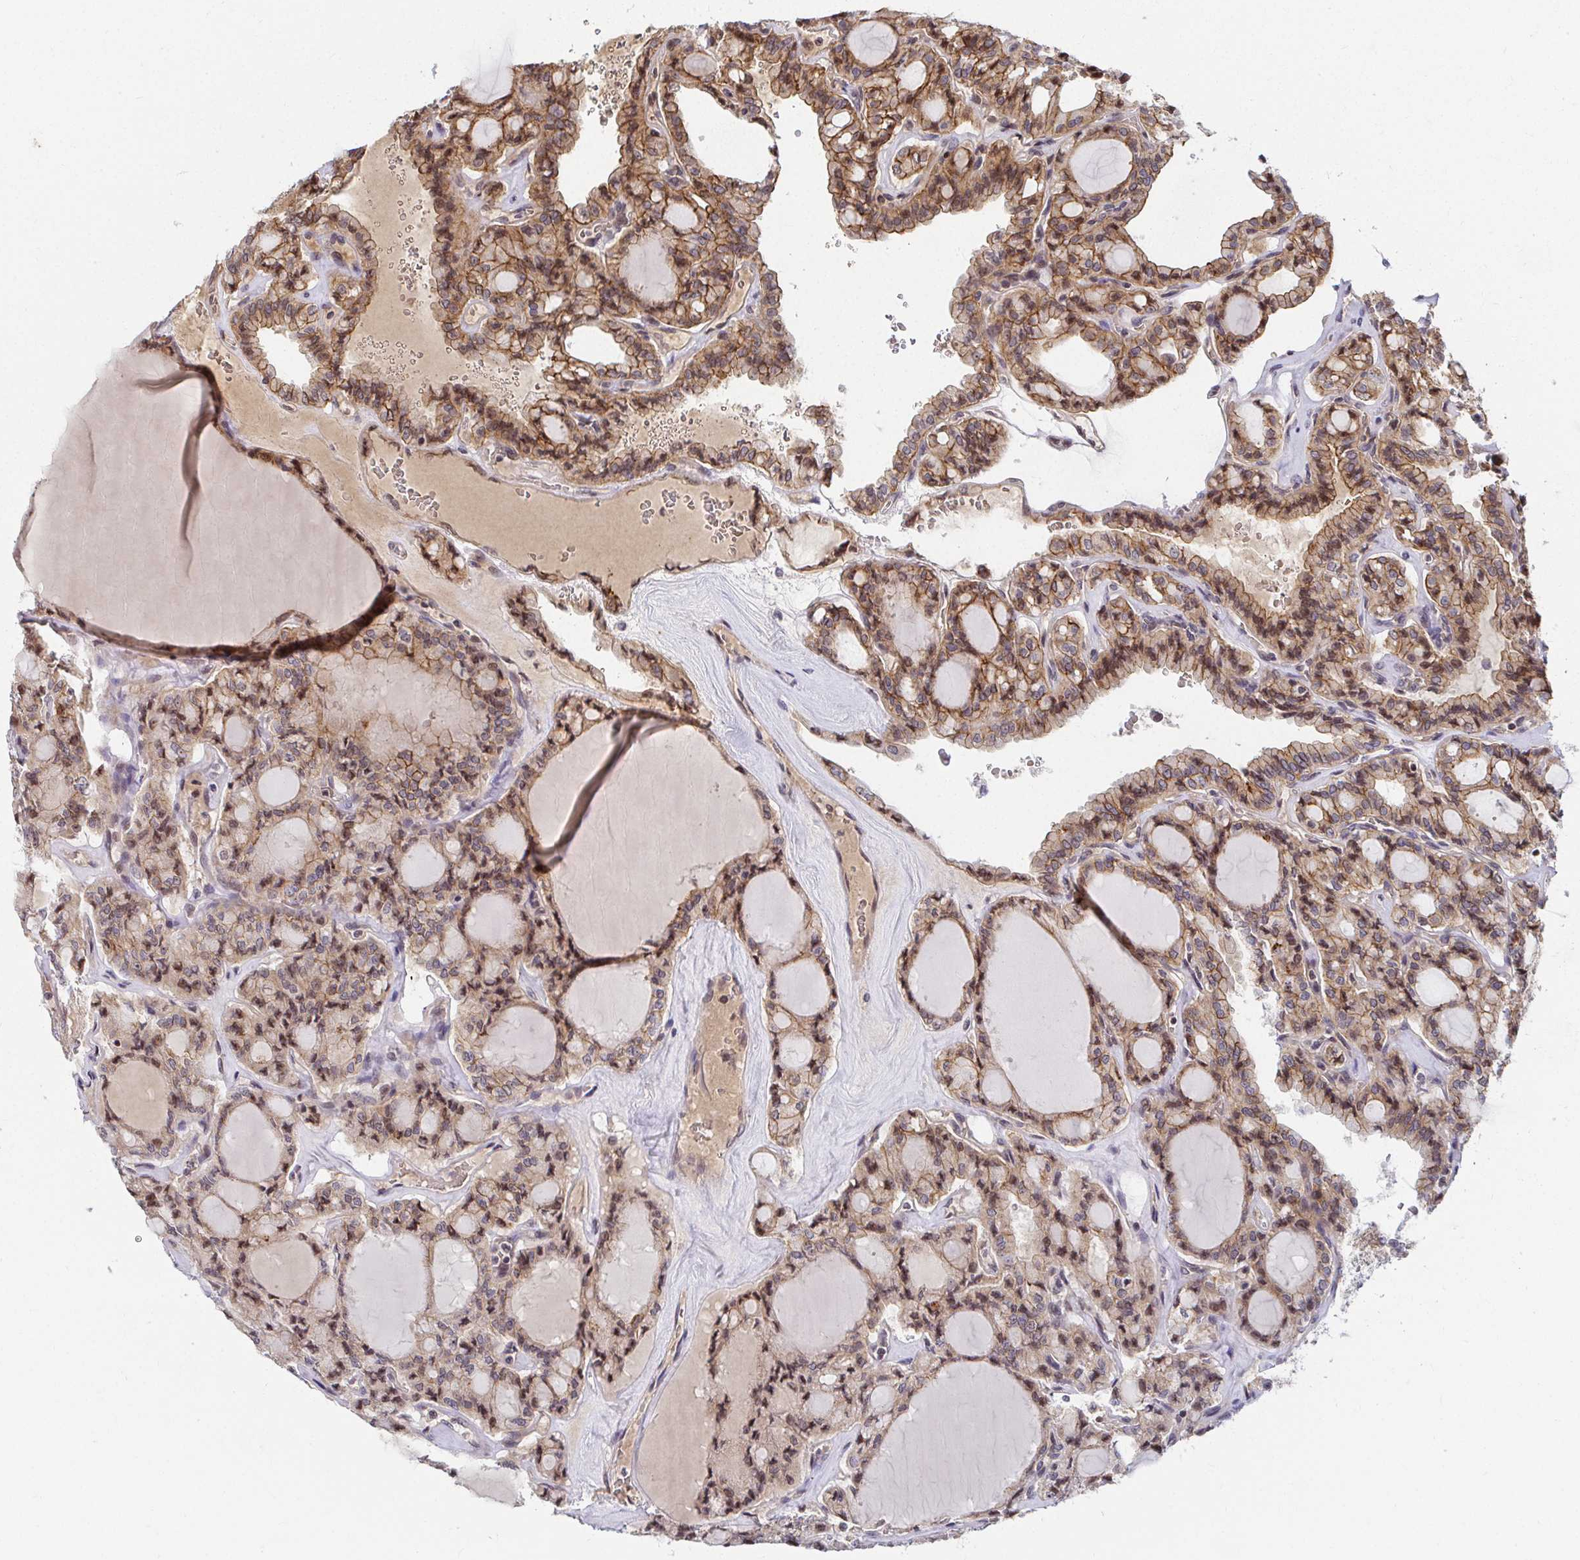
{"staining": {"intensity": "moderate", "quantity": ">75%", "location": "cytoplasmic/membranous,nuclear"}, "tissue": "thyroid cancer", "cell_type": "Tumor cells", "image_type": "cancer", "snomed": [{"axis": "morphology", "description": "Papillary adenocarcinoma, NOS"}, {"axis": "topography", "description": "Thyroid gland"}], "caption": "There is medium levels of moderate cytoplasmic/membranous and nuclear positivity in tumor cells of thyroid papillary adenocarcinoma, as demonstrated by immunohistochemical staining (brown color).", "gene": "ANK3", "patient": {"sex": "male", "age": 87}}